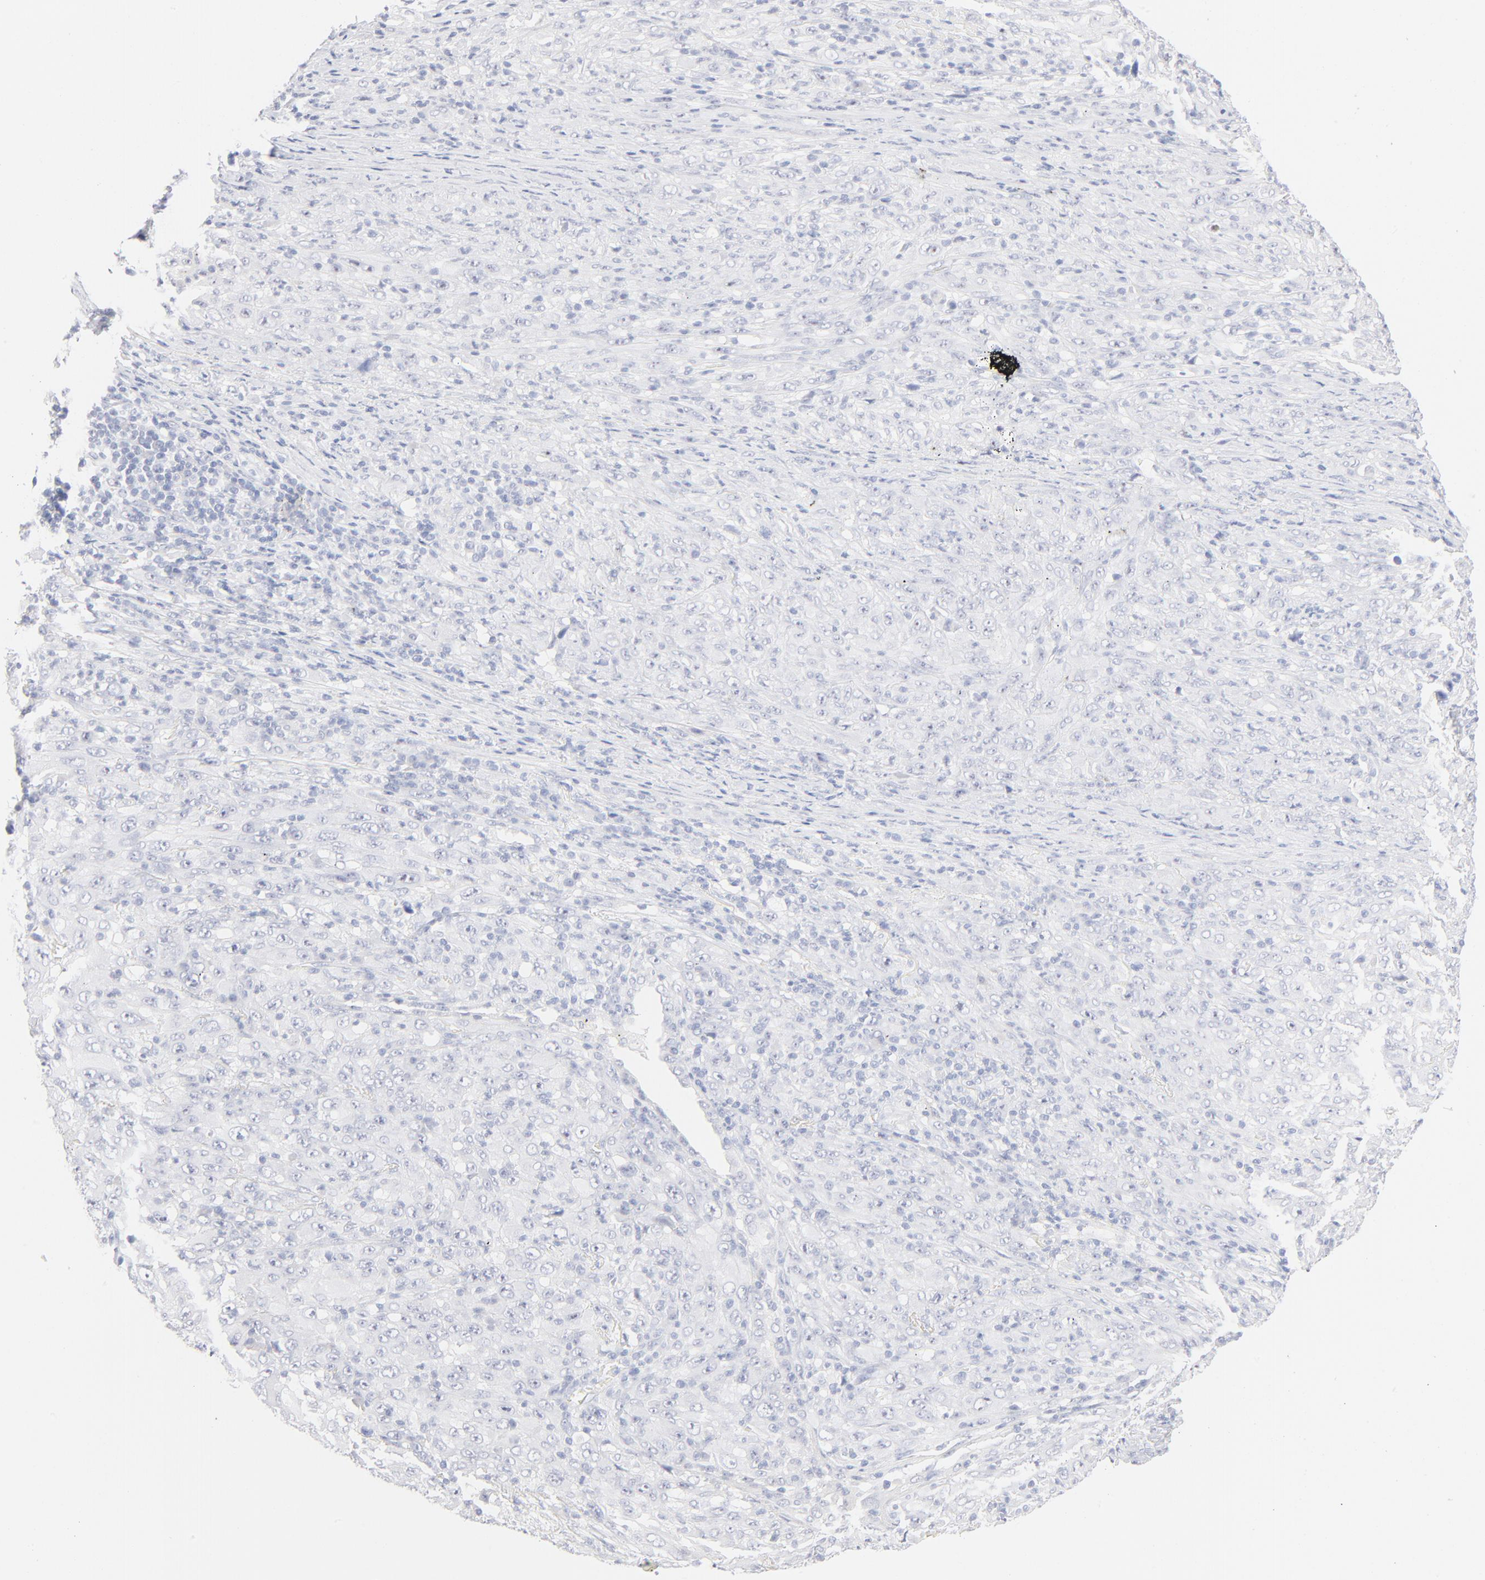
{"staining": {"intensity": "negative", "quantity": "none", "location": "none"}, "tissue": "melanoma", "cell_type": "Tumor cells", "image_type": "cancer", "snomed": [{"axis": "morphology", "description": "Malignant melanoma, Metastatic site"}, {"axis": "topography", "description": "Skin"}], "caption": "Immunohistochemistry of malignant melanoma (metastatic site) exhibits no positivity in tumor cells. (DAB immunohistochemistry with hematoxylin counter stain).", "gene": "ONECUT1", "patient": {"sex": "female", "age": 56}}